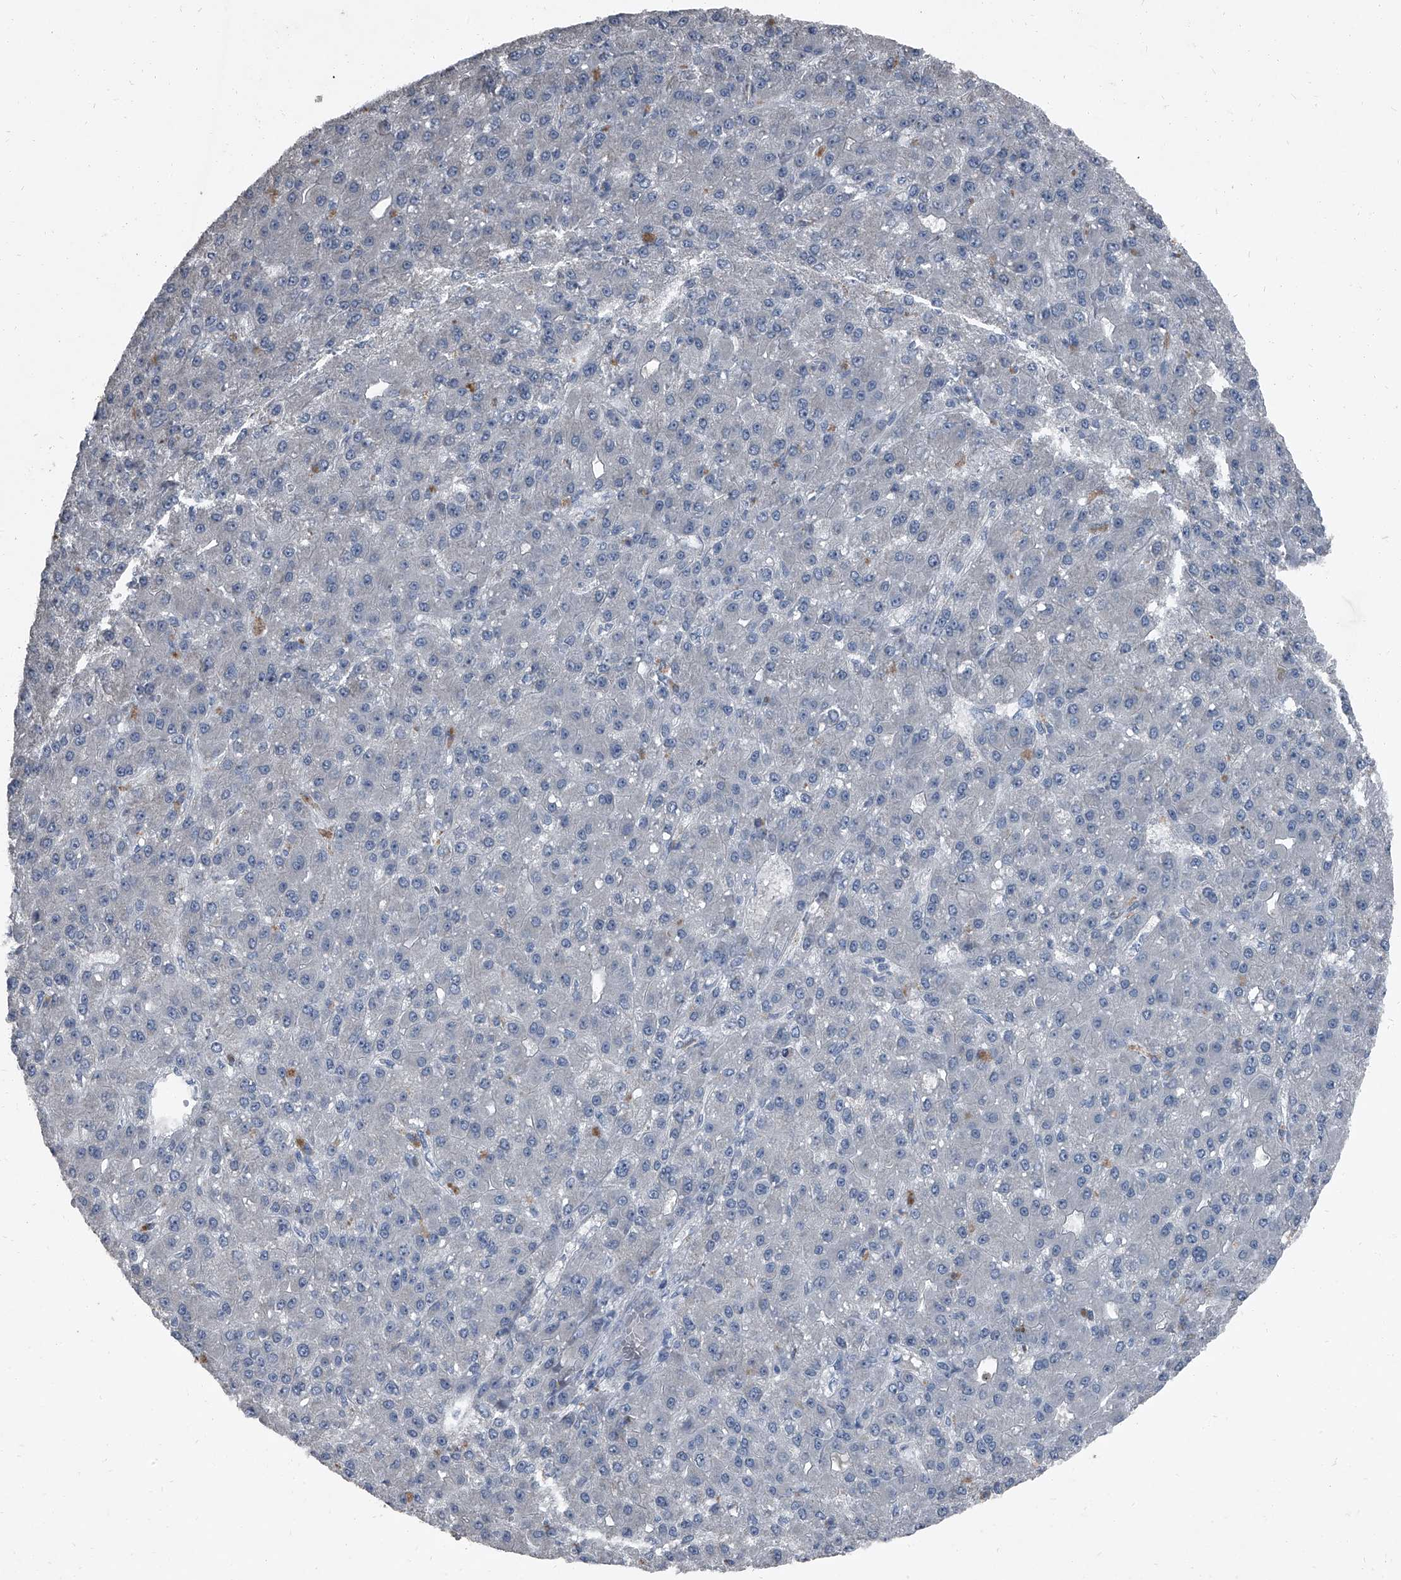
{"staining": {"intensity": "negative", "quantity": "none", "location": "none"}, "tissue": "liver cancer", "cell_type": "Tumor cells", "image_type": "cancer", "snomed": [{"axis": "morphology", "description": "Carcinoma, Hepatocellular, NOS"}, {"axis": "topography", "description": "Liver"}], "caption": "Immunohistochemistry (IHC) of human hepatocellular carcinoma (liver) demonstrates no staining in tumor cells.", "gene": "HEPHL1", "patient": {"sex": "male", "age": 67}}